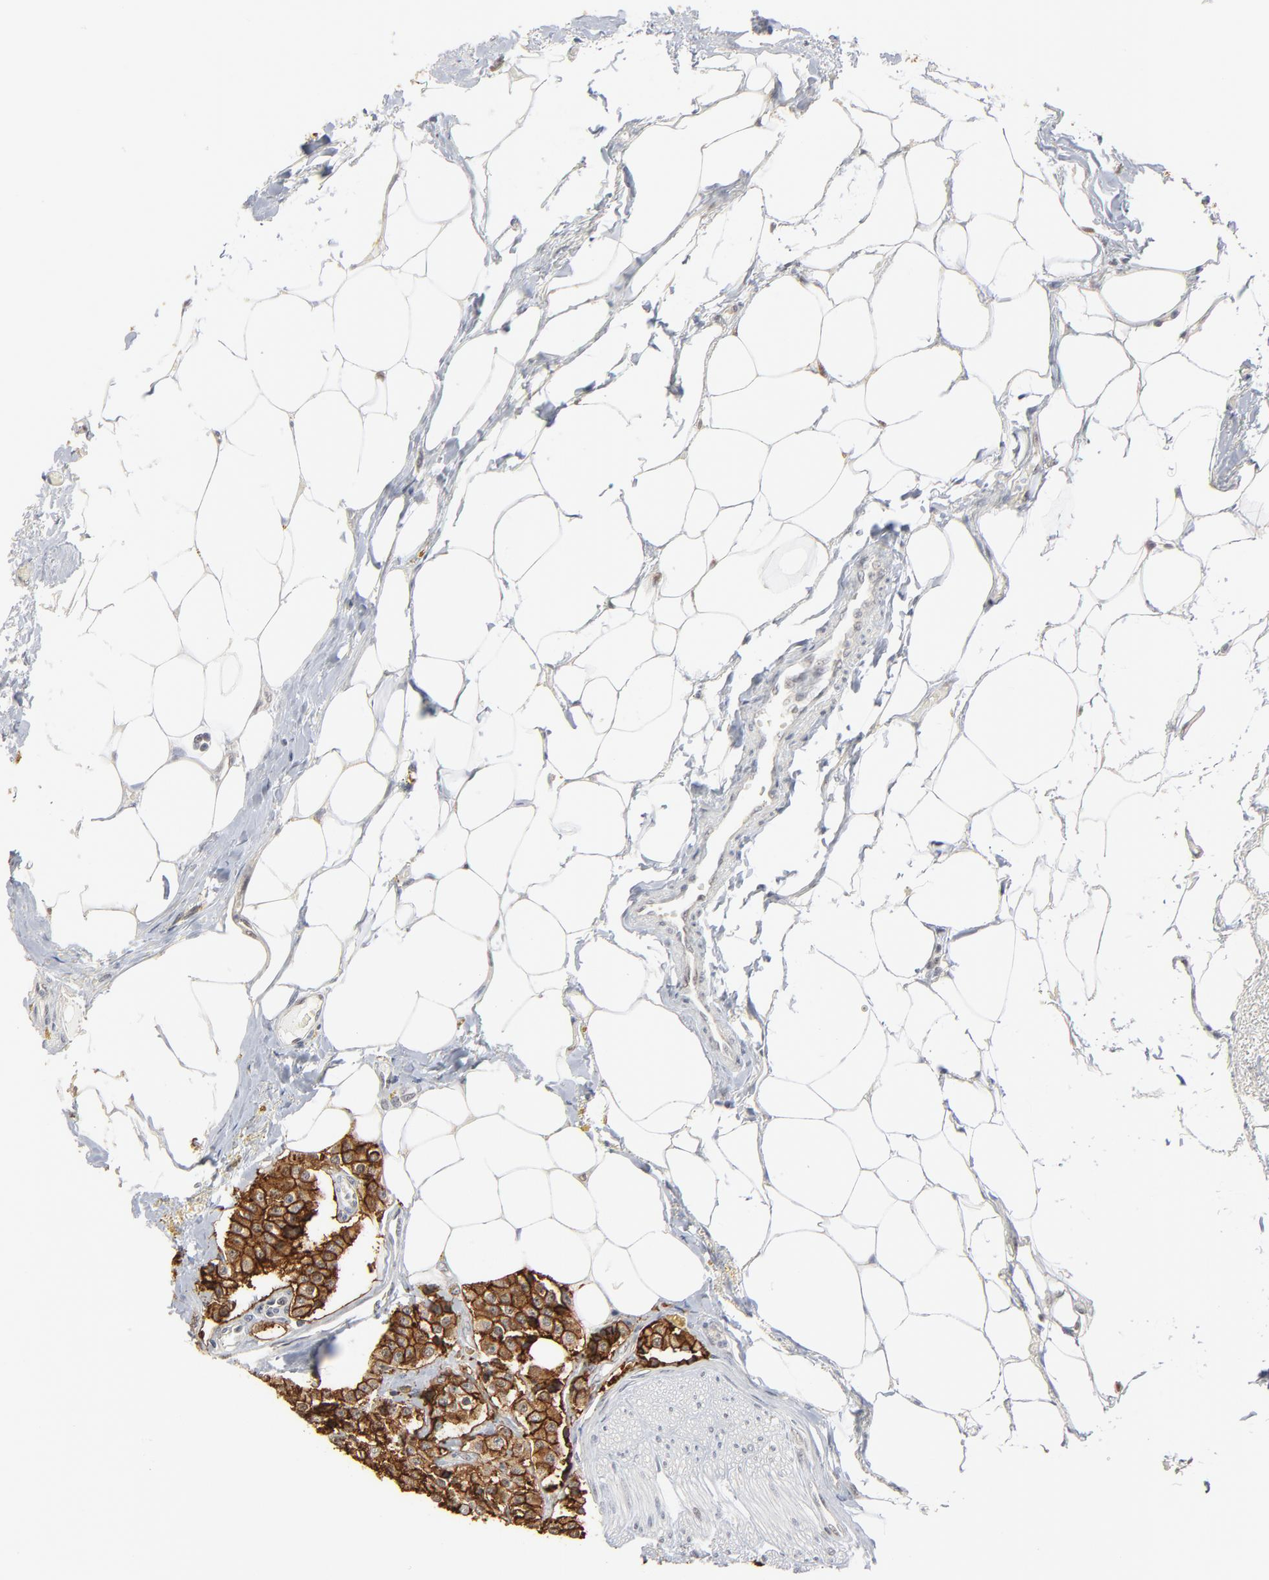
{"staining": {"intensity": "strong", "quantity": ">75%", "location": "cytoplasmic/membranous"}, "tissue": "carcinoid", "cell_type": "Tumor cells", "image_type": "cancer", "snomed": [{"axis": "morphology", "description": "Carcinoid, malignant, NOS"}, {"axis": "topography", "description": "Colon"}], "caption": "A brown stain highlights strong cytoplasmic/membranous expression of a protein in carcinoid tumor cells. (DAB IHC, brown staining for protein, blue staining for nuclei).", "gene": "EPCAM", "patient": {"sex": "female", "age": 61}}